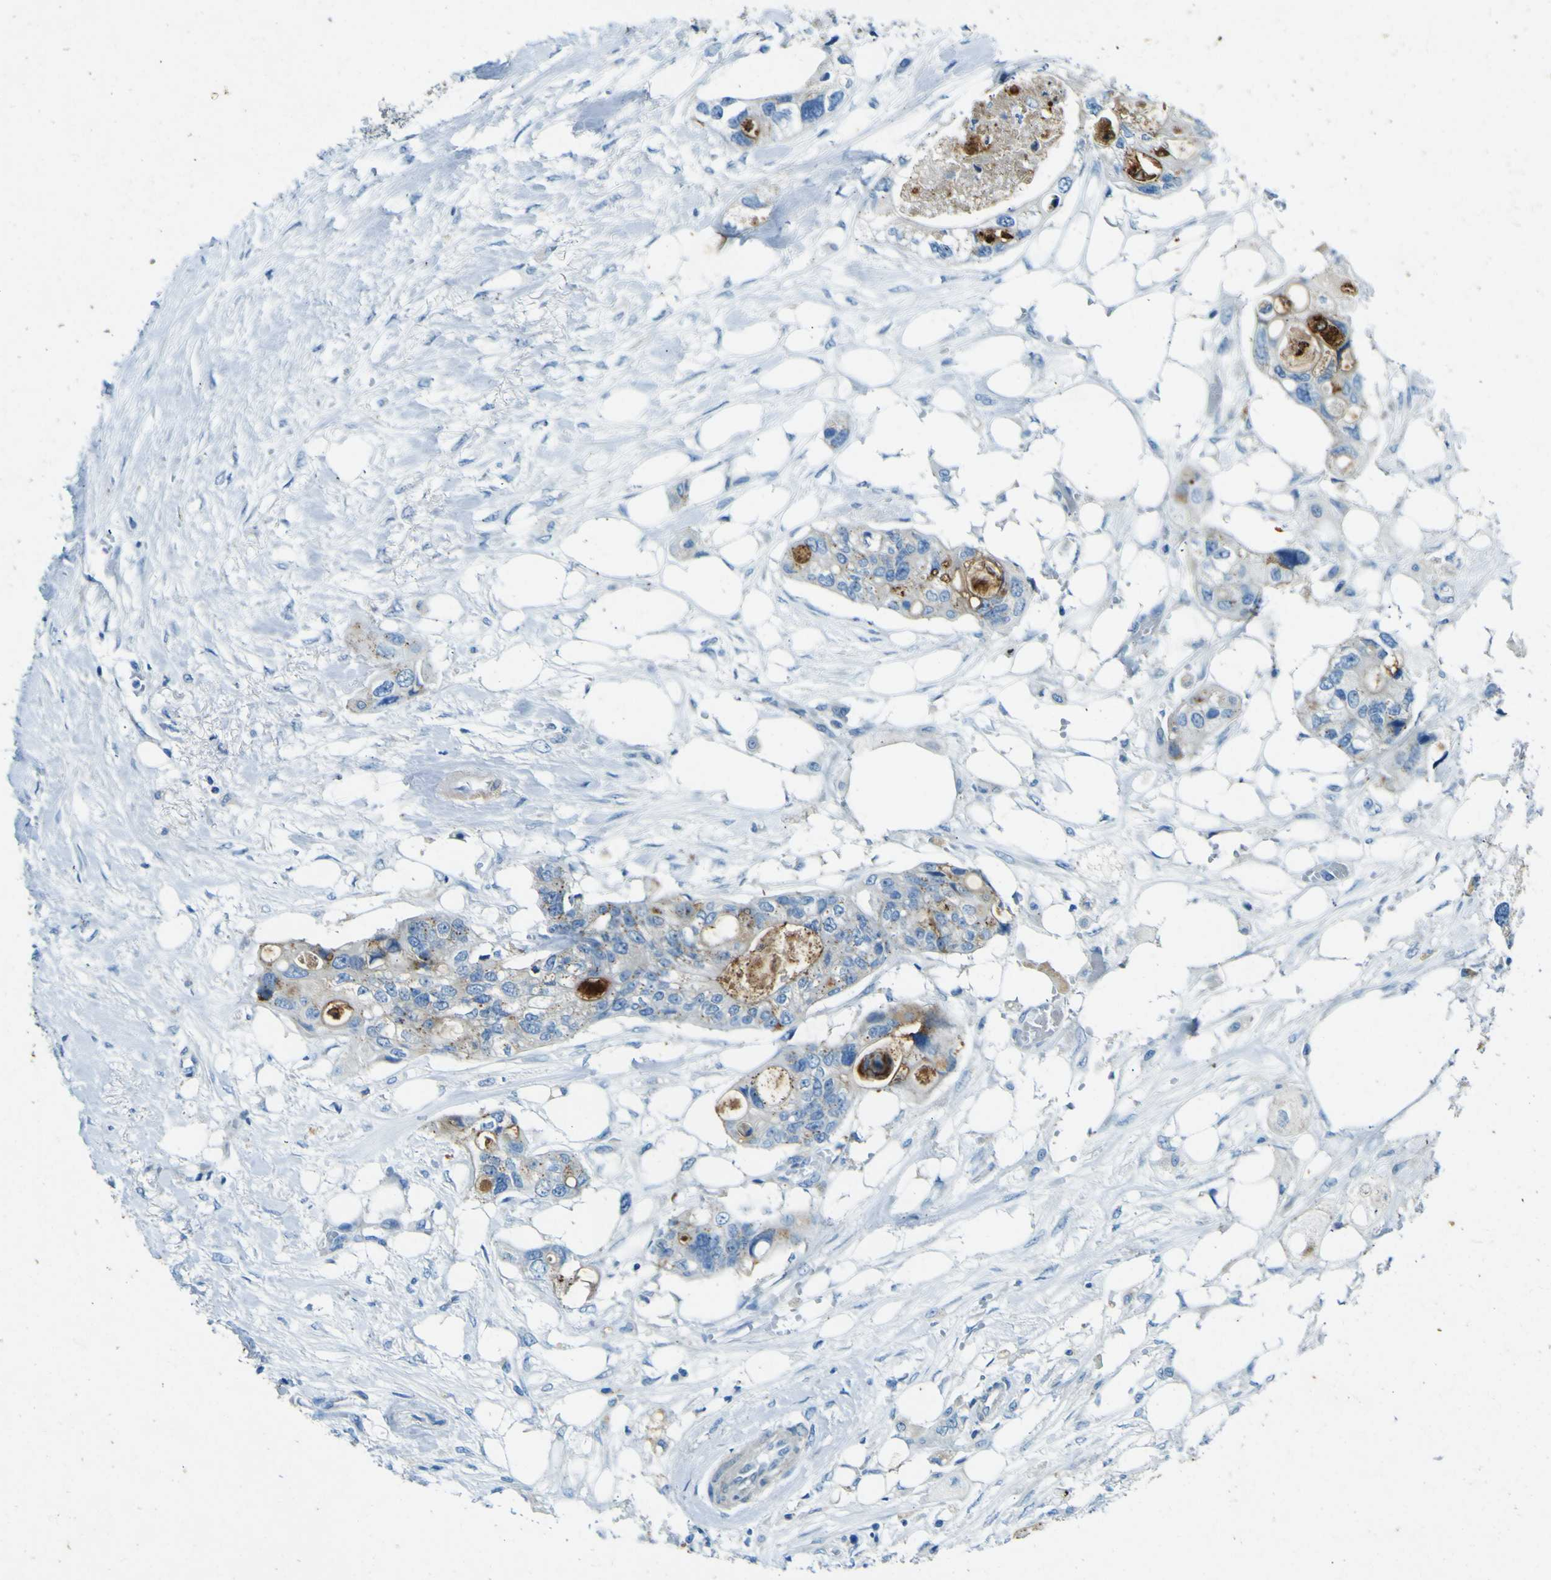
{"staining": {"intensity": "weak", "quantity": "25%-75%", "location": "cytoplasmic/membranous"}, "tissue": "colorectal cancer", "cell_type": "Tumor cells", "image_type": "cancer", "snomed": [{"axis": "morphology", "description": "Adenocarcinoma, NOS"}, {"axis": "topography", "description": "Colon"}], "caption": "This image demonstrates immunohistochemistry staining of colorectal cancer, with low weak cytoplasmic/membranous positivity in approximately 25%-75% of tumor cells.", "gene": "PDE9A", "patient": {"sex": "female", "age": 57}}